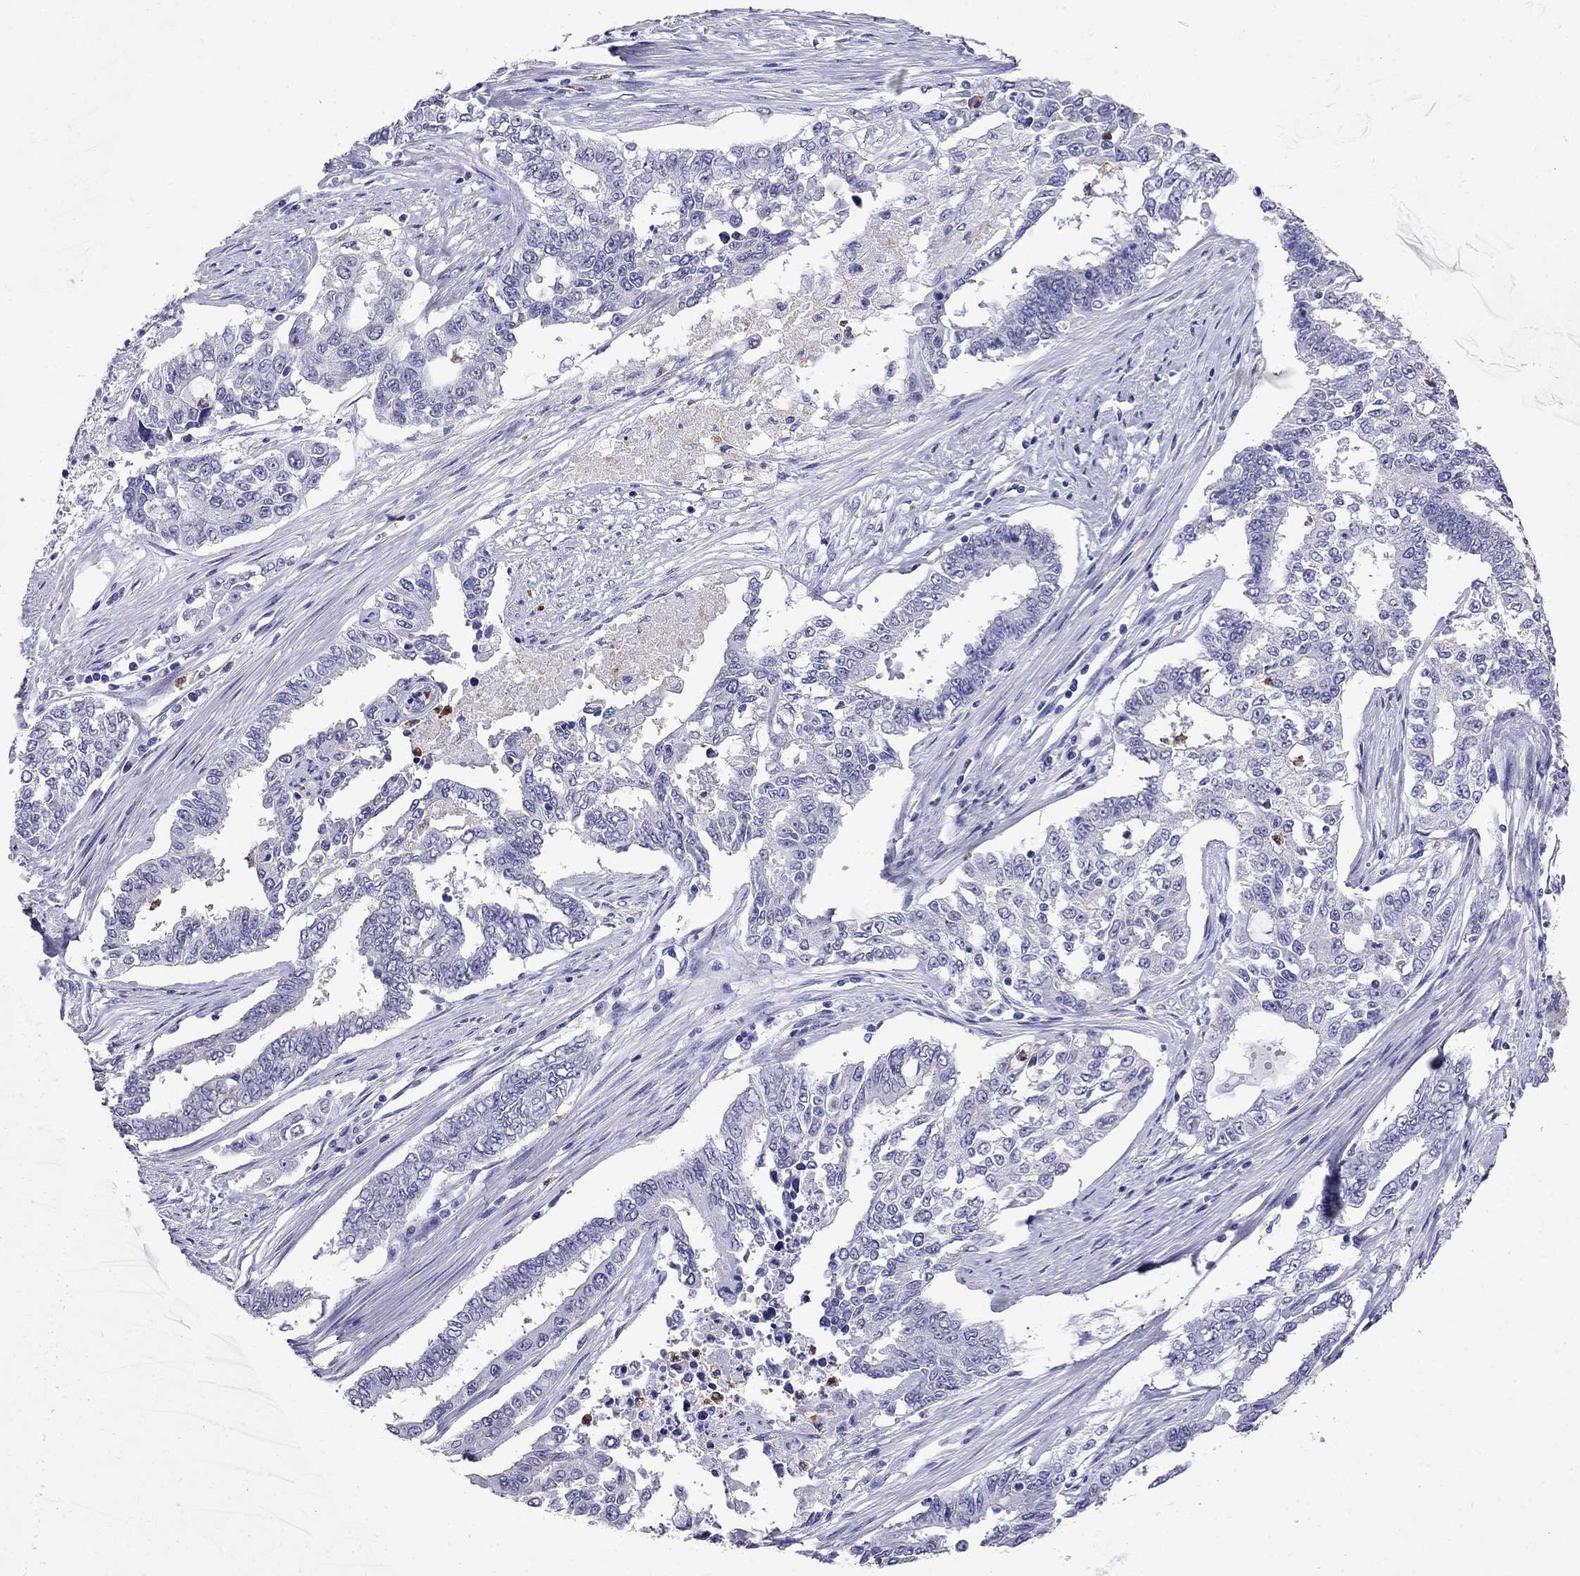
{"staining": {"intensity": "negative", "quantity": "none", "location": "none"}, "tissue": "endometrial cancer", "cell_type": "Tumor cells", "image_type": "cancer", "snomed": [{"axis": "morphology", "description": "Adenocarcinoma, NOS"}, {"axis": "topography", "description": "Uterus"}], "caption": "Immunohistochemistry histopathology image of neoplastic tissue: endometrial adenocarcinoma stained with DAB displays no significant protein staining in tumor cells.", "gene": "PPP1R36", "patient": {"sex": "female", "age": 59}}